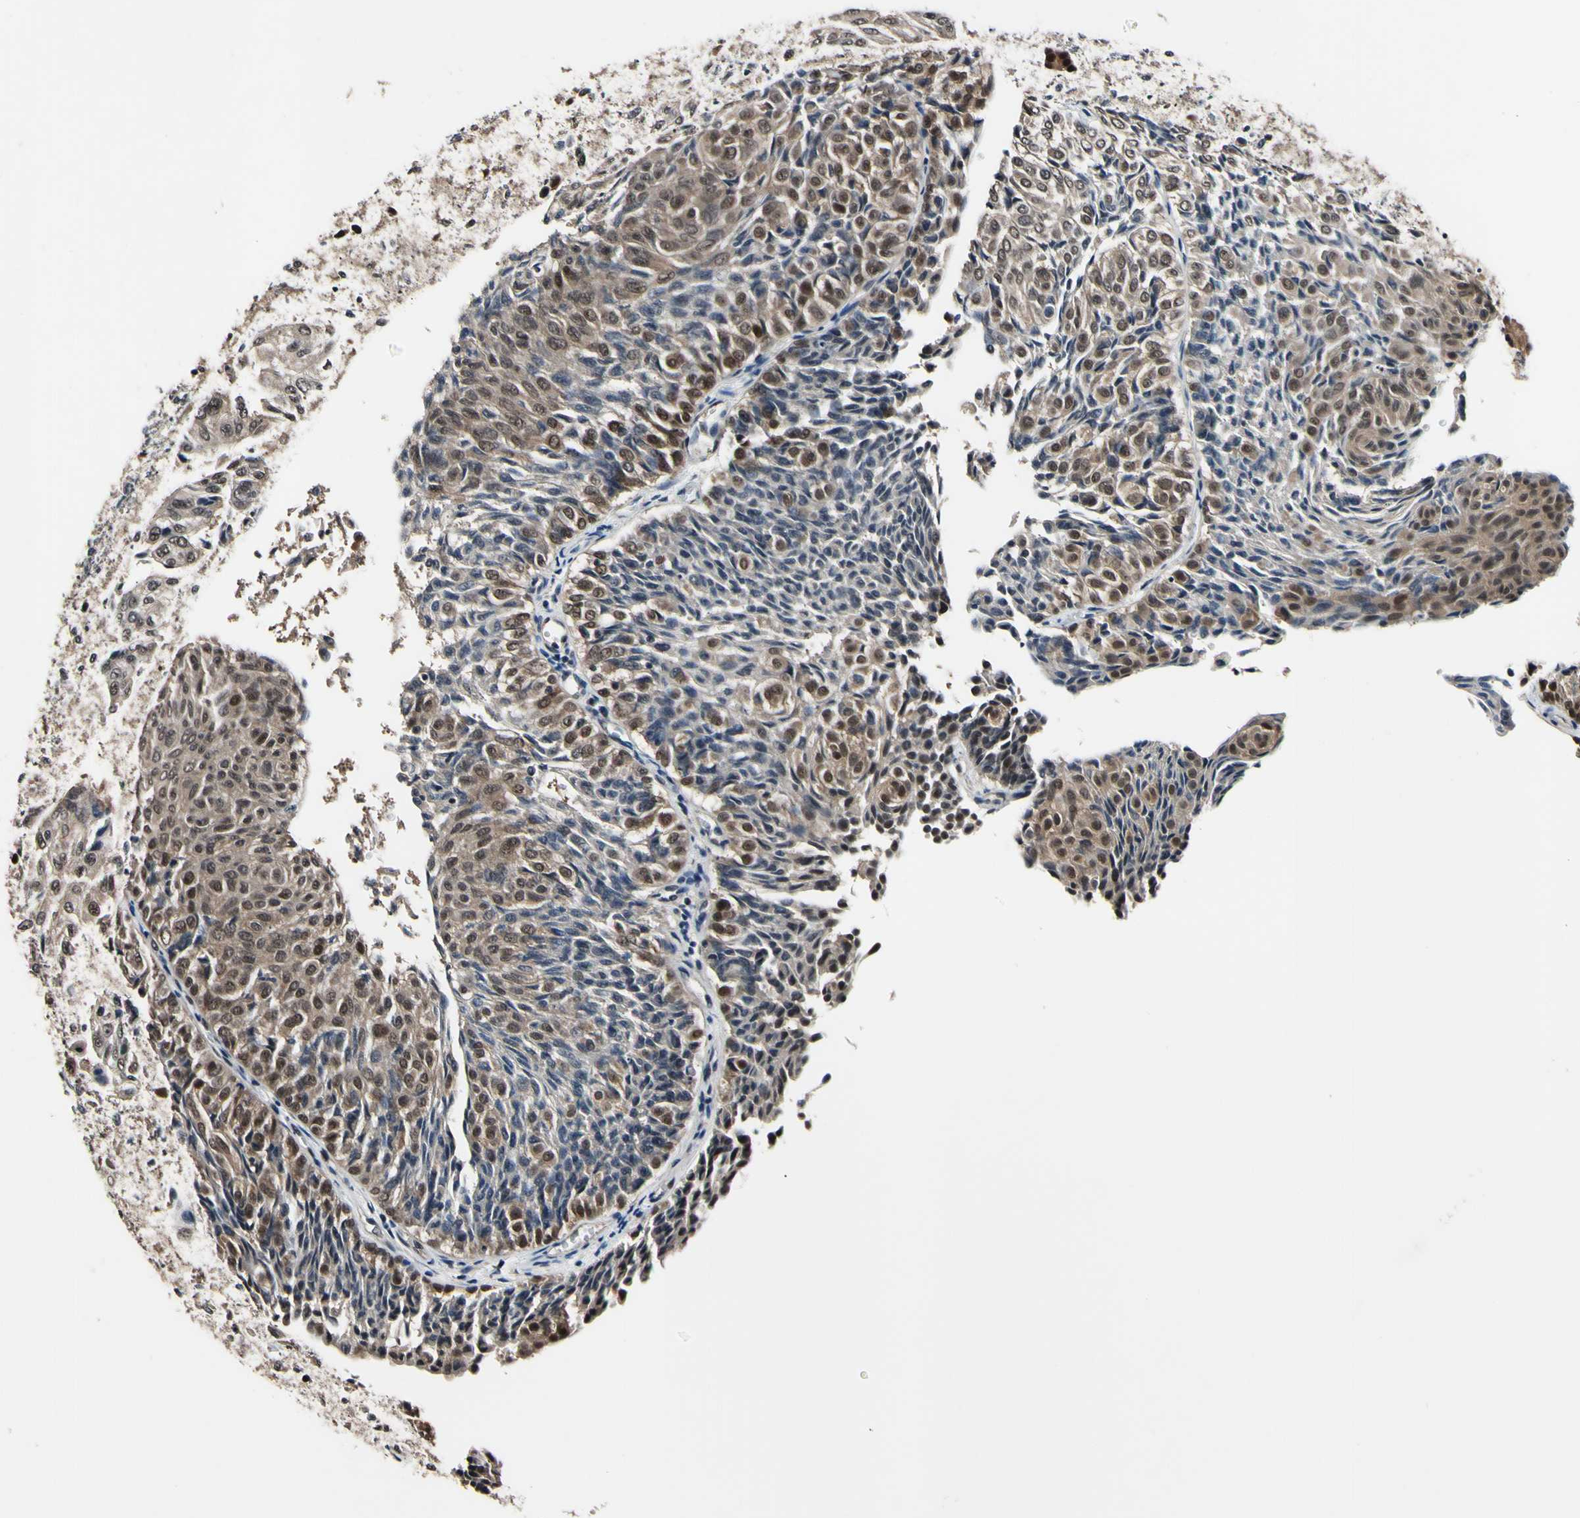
{"staining": {"intensity": "weak", "quantity": "25%-75%", "location": "cytoplasmic/membranous,nuclear"}, "tissue": "urothelial cancer", "cell_type": "Tumor cells", "image_type": "cancer", "snomed": [{"axis": "morphology", "description": "Urothelial carcinoma, Low grade"}, {"axis": "topography", "description": "Urinary bladder"}], "caption": "The histopathology image reveals staining of urothelial carcinoma (low-grade), revealing weak cytoplasmic/membranous and nuclear protein staining (brown color) within tumor cells. The protein of interest is stained brown, and the nuclei are stained in blue (DAB IHC with brightfield microscopy, high magnification).", "gene": "PSMD10", "patient": {"sex": "male", "age": 78}}